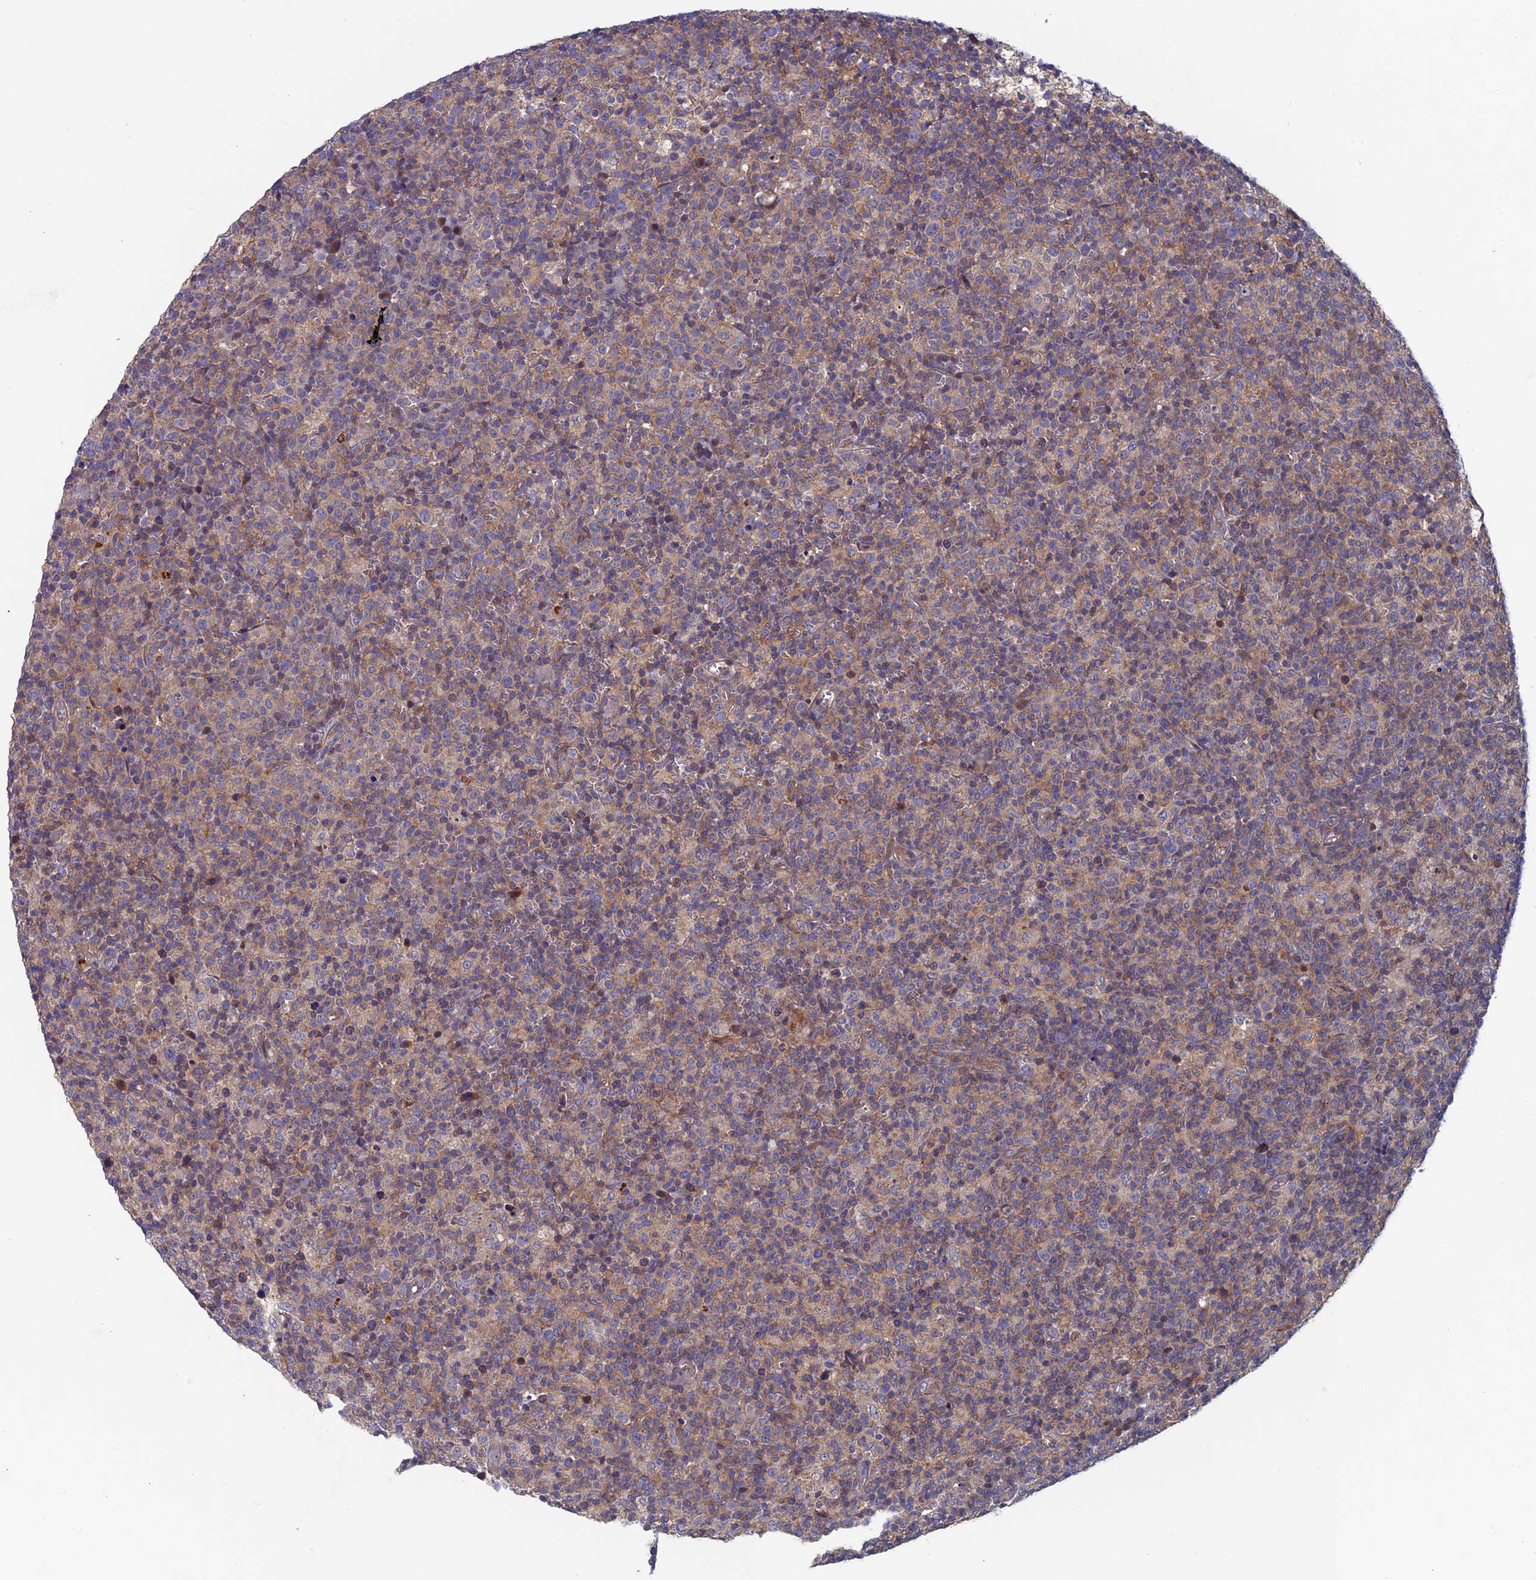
{"staining": {"intensity": "weak", "quantity": "25%-75%", "location": "cytoplasmic/membranous"}, "tissue": "lymph node", "cell_type": "Non-germinal center cells", "image_type": "normal", "snomed": [{"axis": "morphology", "description": "Normal tissue, NOS"}, {"axis": "morphology", "description": "Inflammation, NOS"}, {"axis": "topography", "description": "Lymph node"}], "caption": "A brown stain highlights weak cytoplasmic/membranous staining of a protein in non-germinal center cells of normal lymph node. Using DAB (brown) and hematoxylin (blue) stains, captured at high magnification using brightfield microscopy.", "gene": "USP37", "patient": {"sex": "male", "age": 55}}